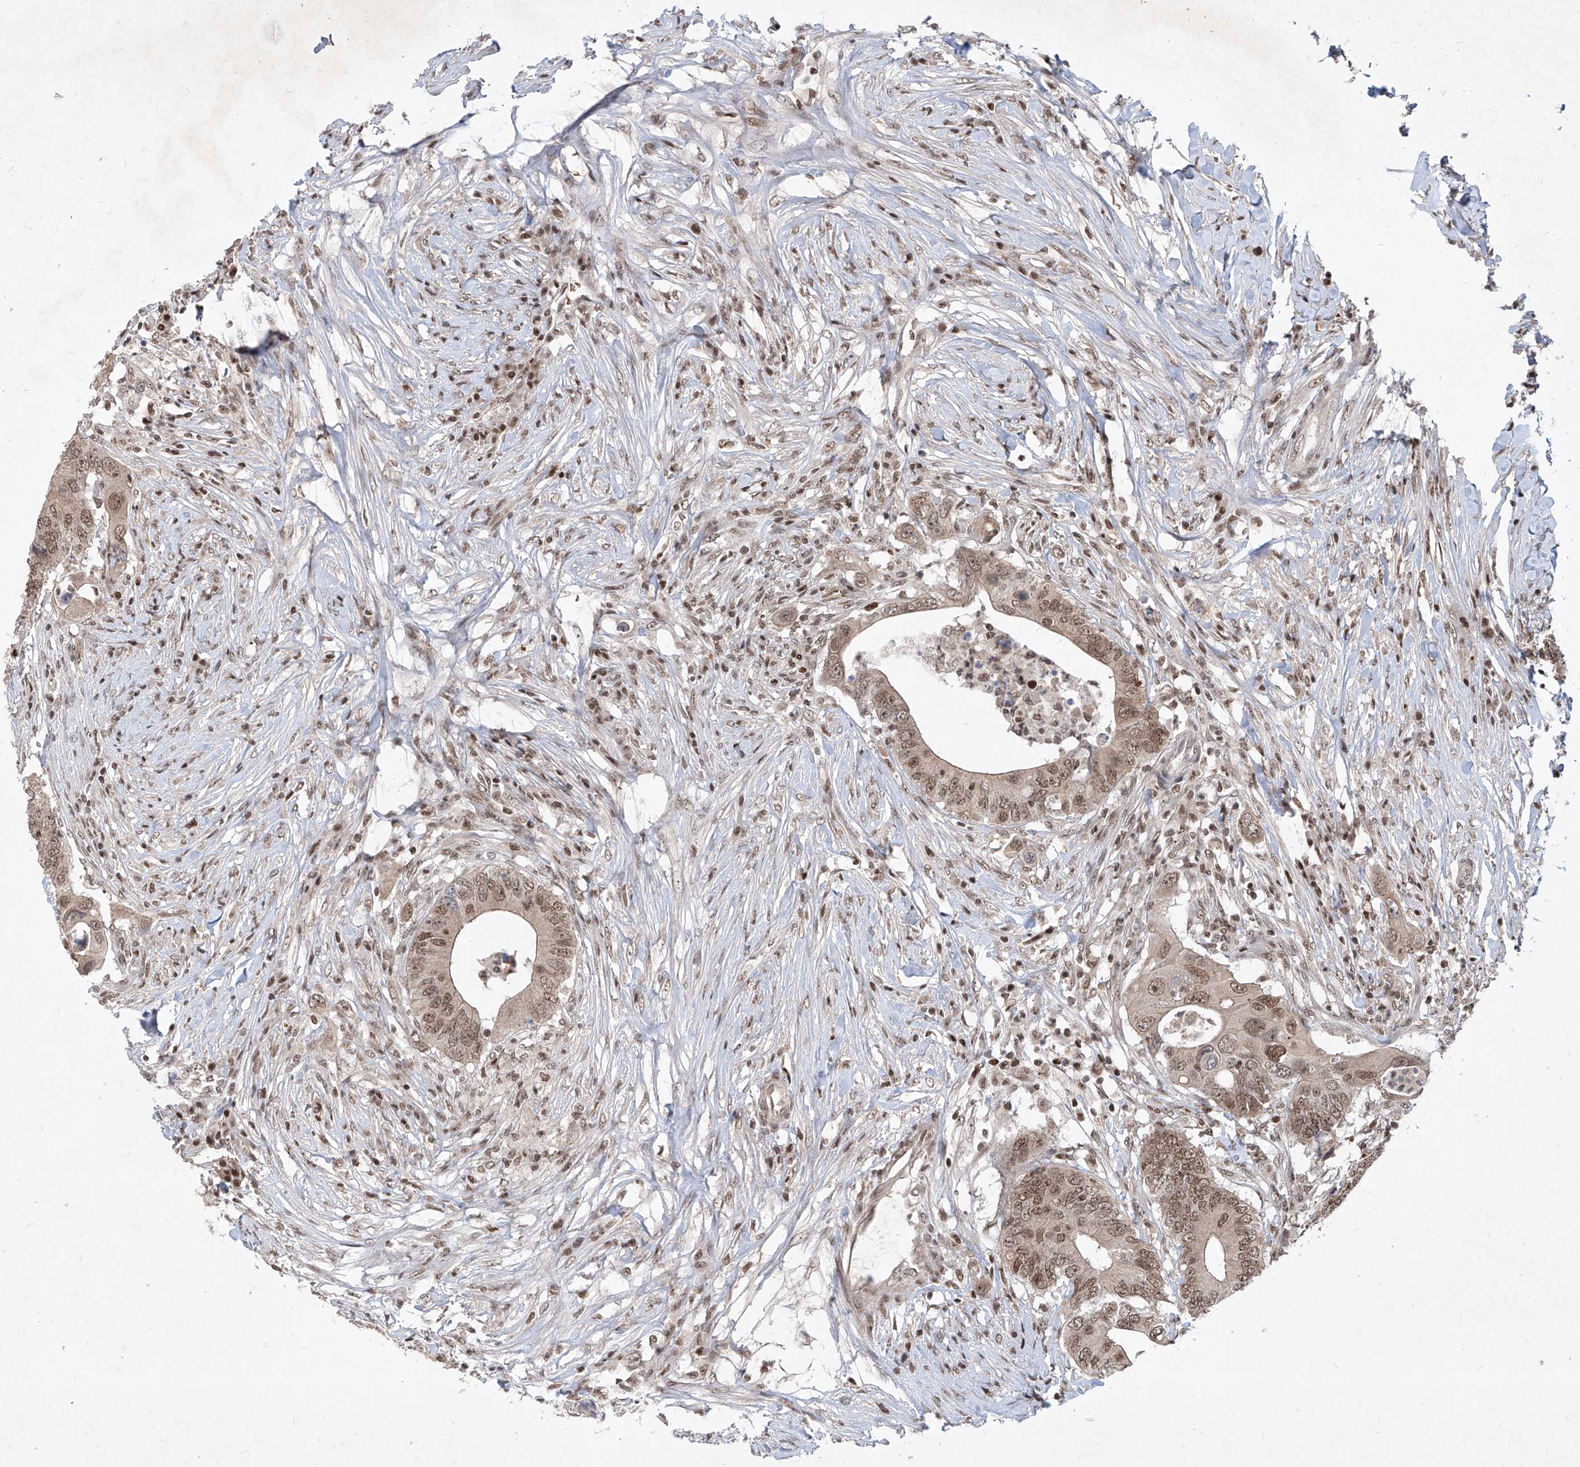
{"staining": {"intensity": "moderate", "quantity": ">75%", "location": "nuclear"}, "tissue": "colorectal cancer", "cell_type": "Tumor cells", "image_type": "cancer", "snomed": [{"axis": "morphology", "description": "Adenocarcinoma, NOS"}, {"axis": "topography", "description": "Colon"}], "caption": "Adenocarcinoma (colorectal) stained for a protein shows moderate nuclear positivity in tumor cells.", "gene": "IRF2", "patient": {"sex": "male", "age": 71}}